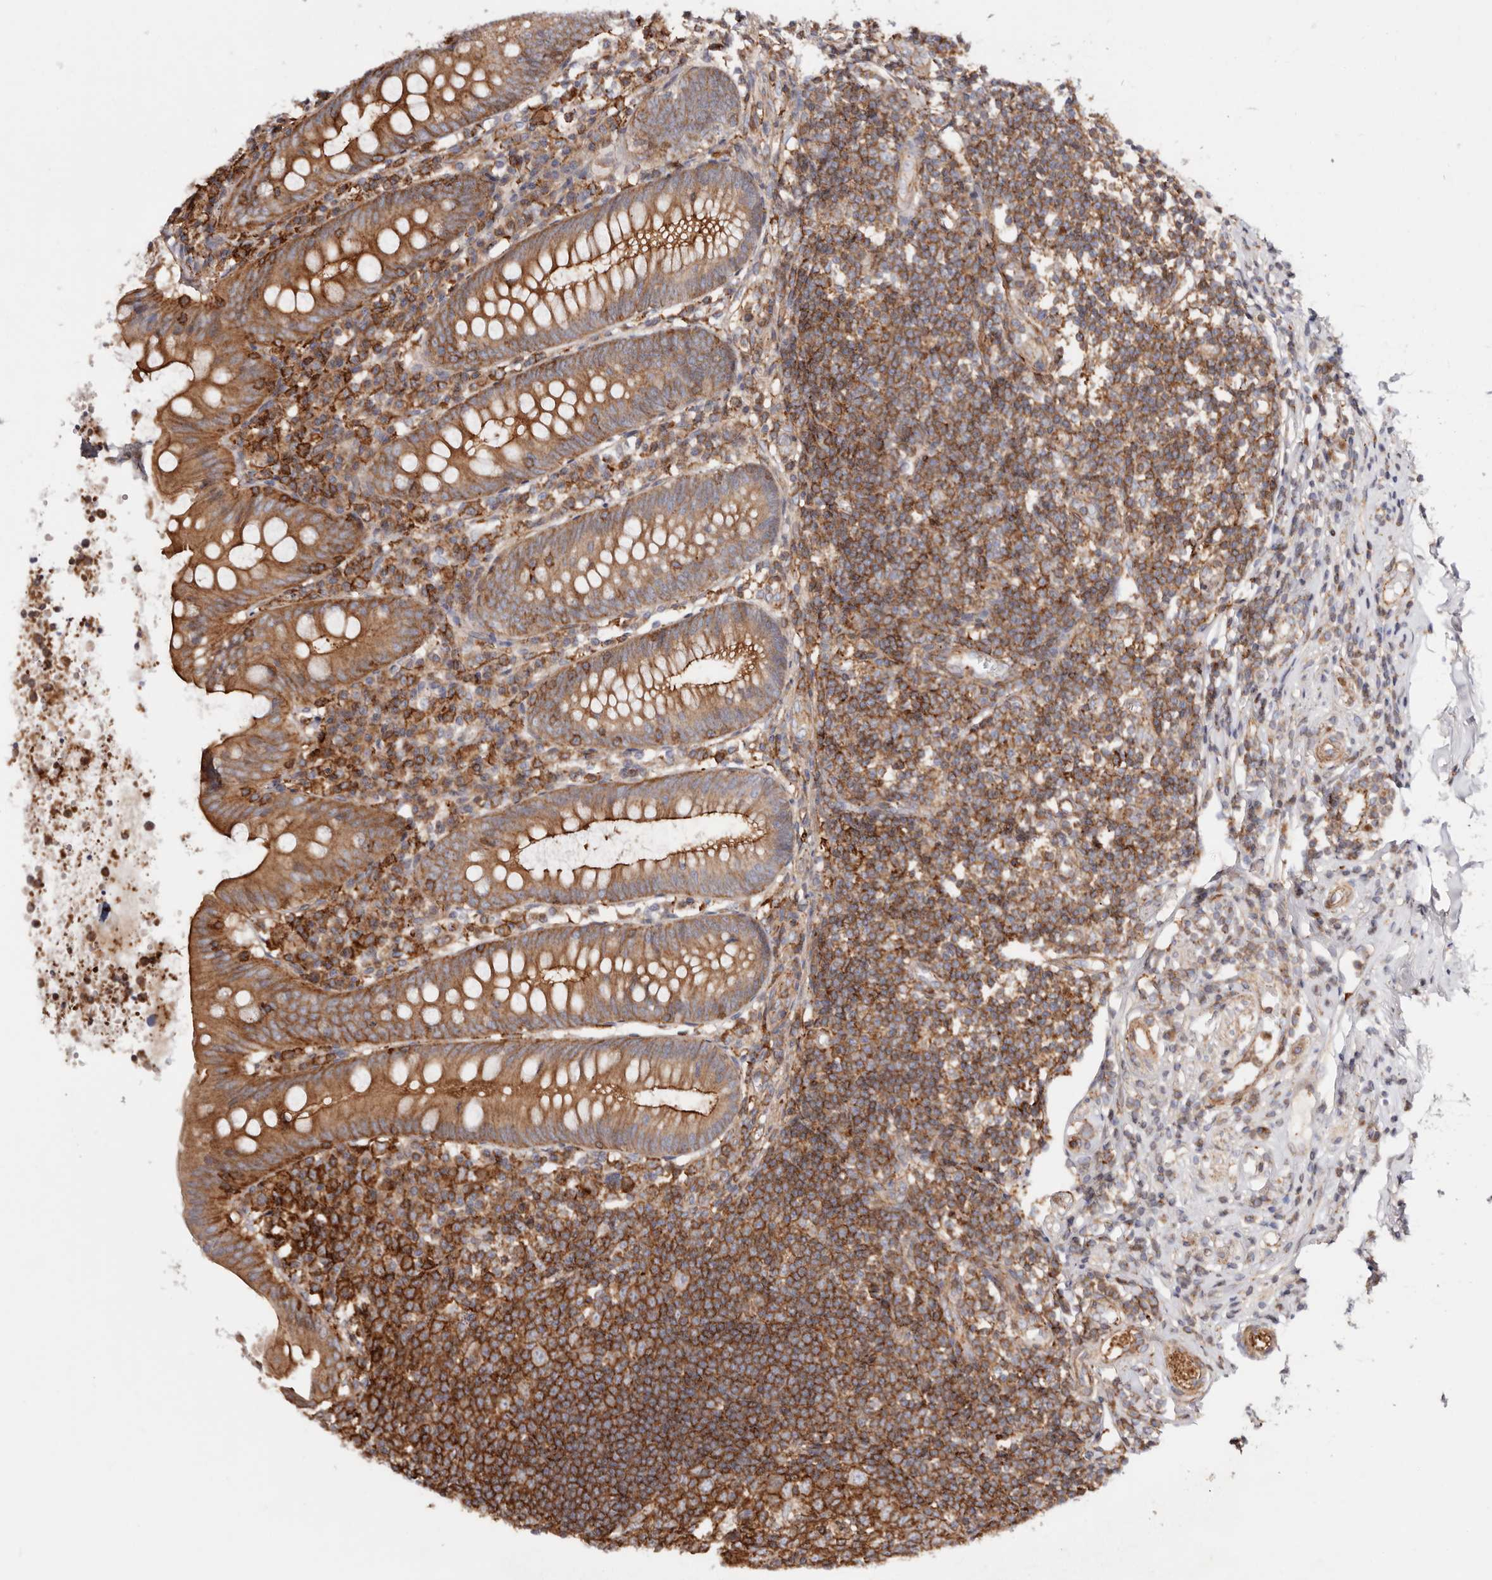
{"staining": {"intensity": "strong", "quantity": ">75%", "location": "cytoplasmic/membranous"}, "tissue": "appendix", "cell_type": "Glandular cells", "image_type": "normal", "snomed": [{"axis": "morphology", "description": "Normal tissue, NOS"}, {"axis": "topography", "description": "Appendix"}], "caption": "IHC histopathology image of unremarkable appendix: appendix stained using immunohistochemistry demonstrates high levels of strong protein expression localized specifically in the cytoplasmic/membranous of glandular cells, appearing as a cytoplasmic/membranous brown color.", "gene": "PTPN22", "patient": {"sex": "female", "age": 54}}